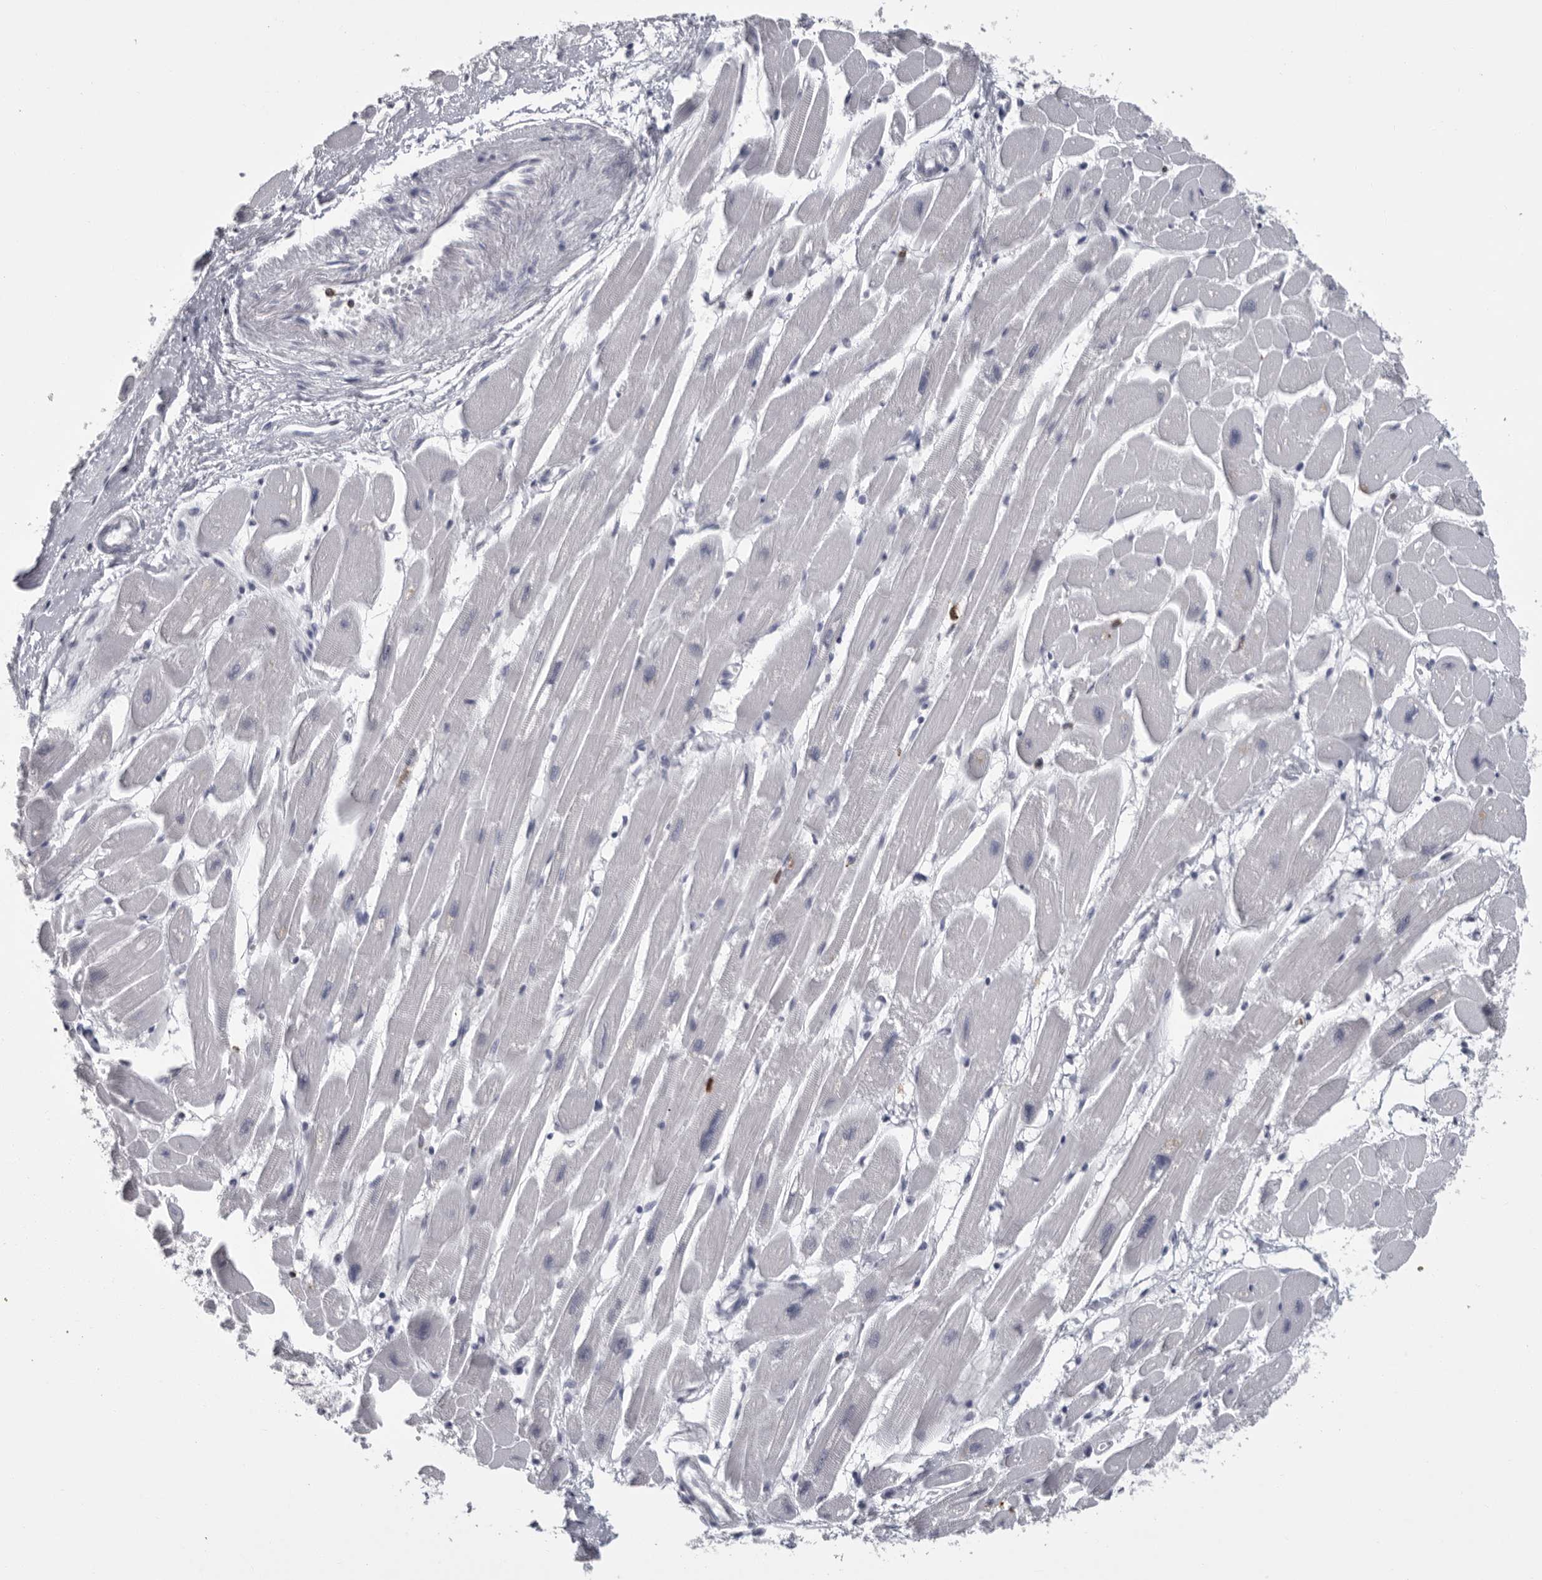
{"staining": {"intensity": "negative", "quantity": "none", "location": "none"}, "tissue": "heart muscle", "cell_type": "Cardiomyocytes", "image_type": "normal", "snomed": [{"axis": "morphology", "description": "Normal tissue, NOS"}, {"axis": "topography", "description": "Heart"}], "caption": "The micrograph shows no significant staining in cardiomyocytes of heart muscle.", "gene": "GNLY", "patient": {"sex": "female", "age": 54}}